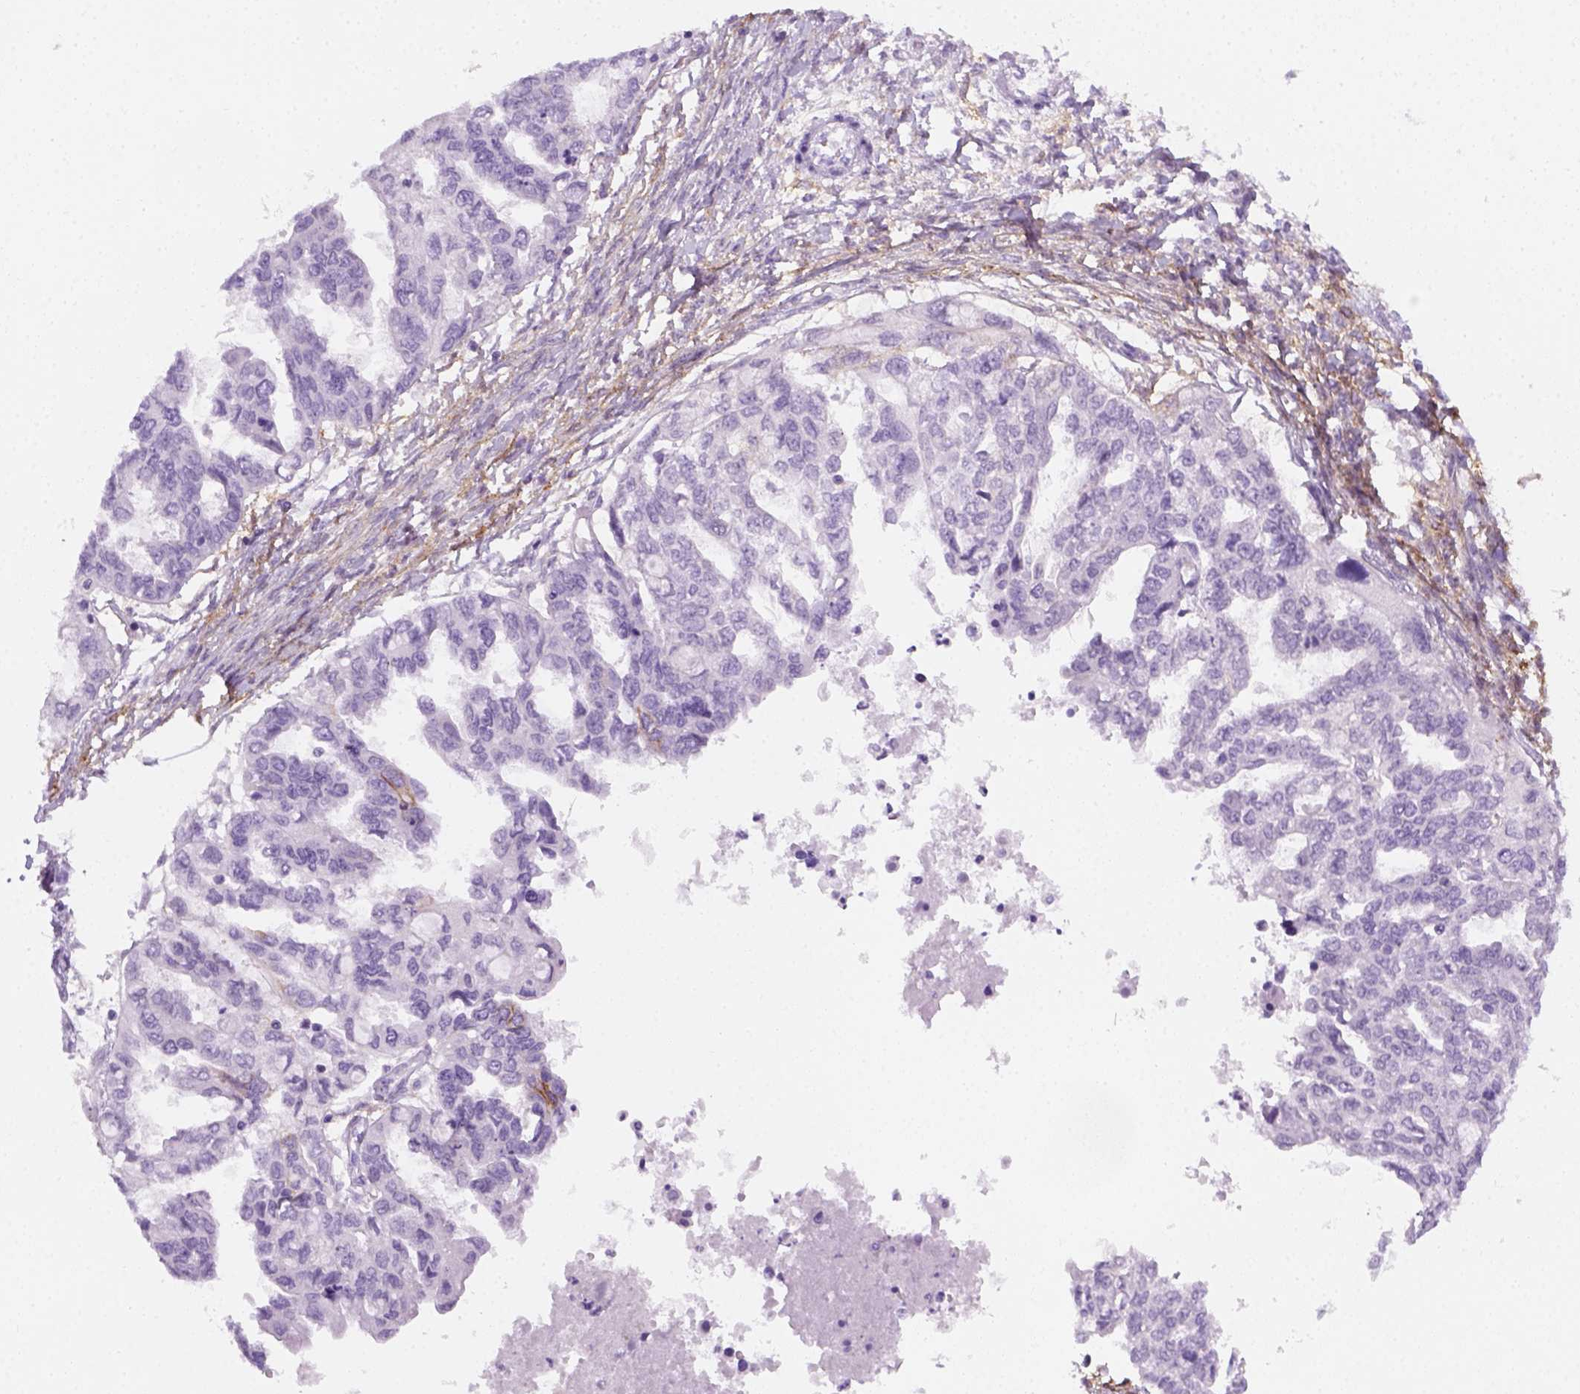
{"staining": {"intensity": "negative", "quantity": "none", "location": "none"}, "tissue": "ovarian cancer", "cell_type": "Tumor cells", "image_type": "cancer", "snomed": [{"axis": "morphology", "description": "Cystadenocarcinoma, serous, NOS"}, {"axis": "topography", "description": "Ovary"}], "caption": "The photomicrograph demonstrates no staining of tumor cells in ovarian serous cystadenocarcinoma.", "gene": "AQP3", "patient": {"sex": "female", "age": 53}}